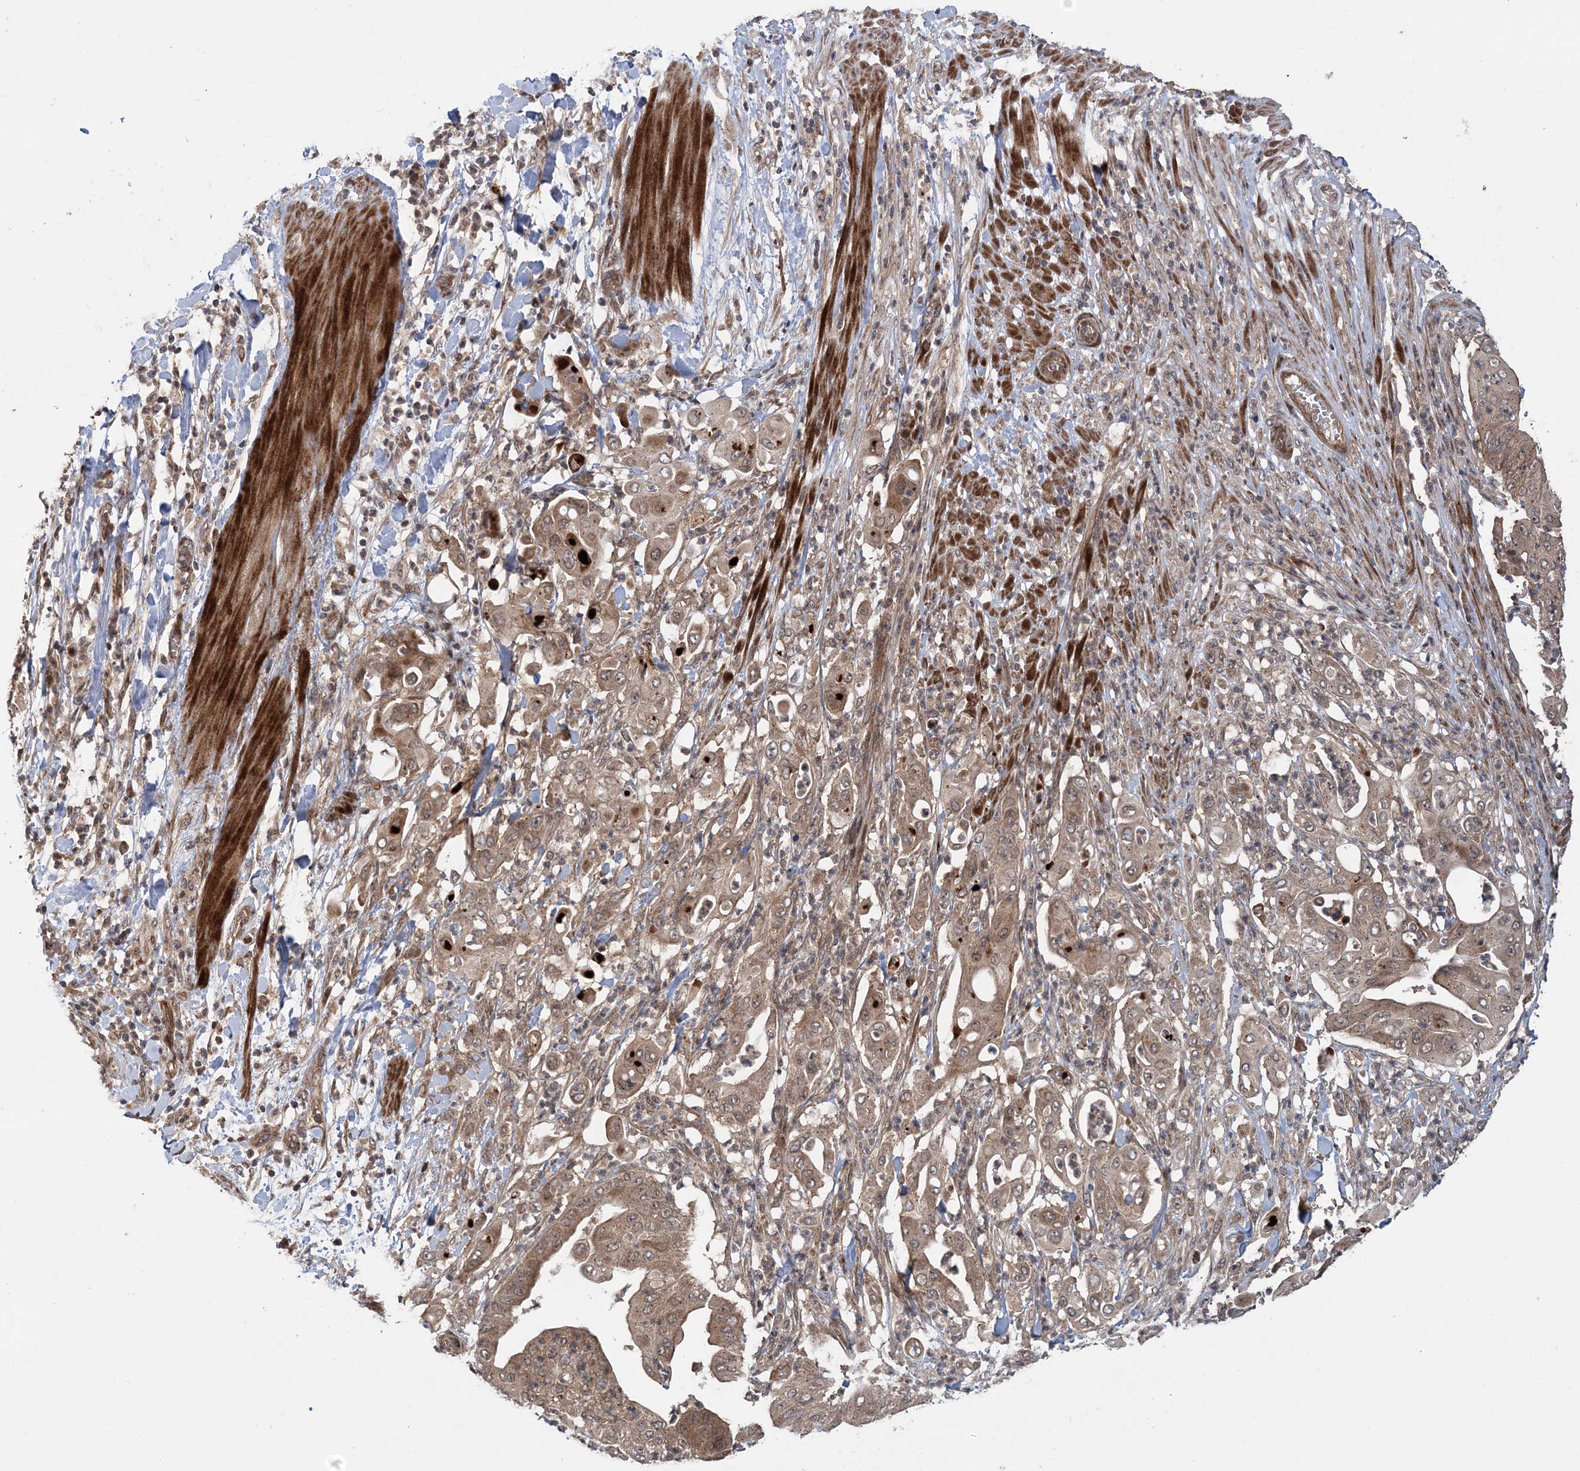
{"staining": {"intensity": "moderate", "quantity": ">75%", "location": "cytoplasmic/membranous"}, "tissue": "pancreatic cancer", "cell_type": "Tumor cells", "image_type": "cancer", "snomed": [{"axis": "morphology", "description": "Adenocarcinoma, NOS"}, {"axis": "topography", "description": "Pancreas"}], "caption": "This photomicrograph shows IHC staining of pancreatic cancer (adenocarcinoma), with medium moderate cytoplasmic/membranous expression in approximately >75% of tumor cells.", "gene": "UBTD2", "patient": {"sex": "female", "age": 77}}